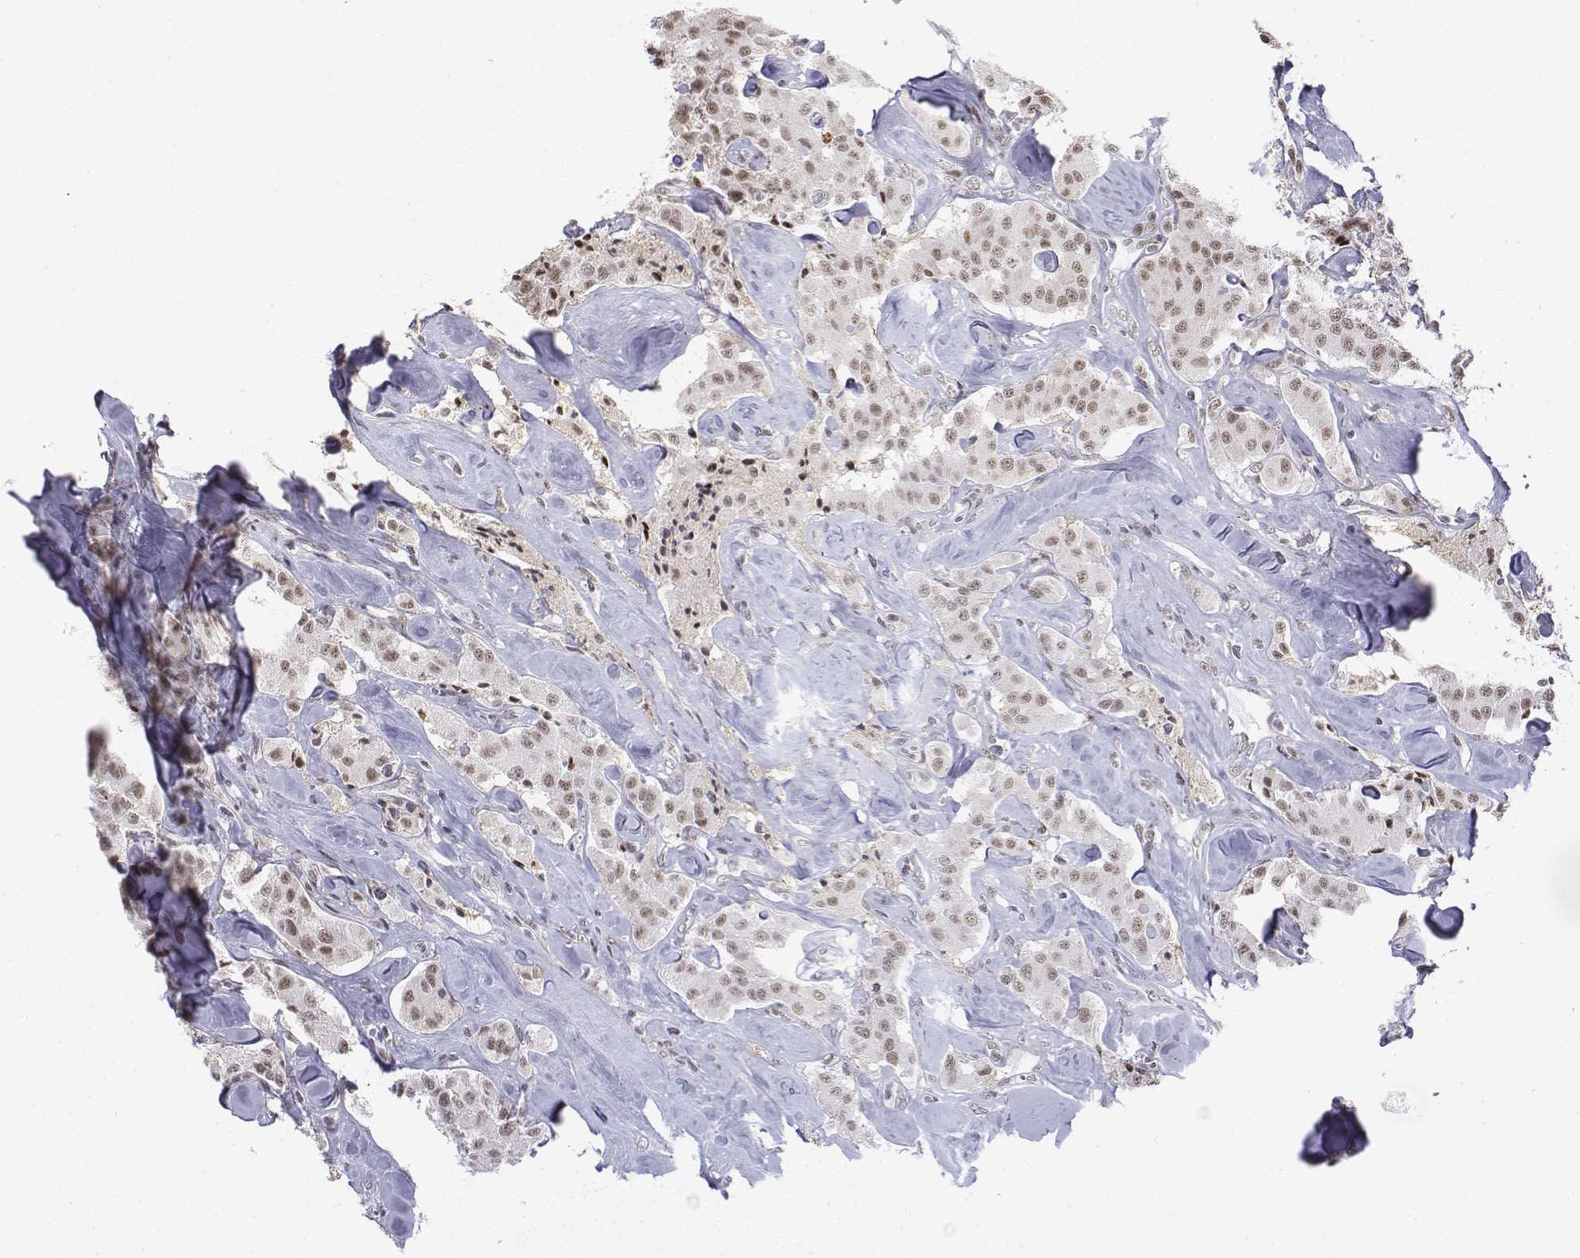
{"staining": {"intensity": "weak", "quantity": ">75%", "location": "nuclear"}, "tissue": "carcinoid", "cell_type": "Tumor cells", "image_type": "cancer", "snomed": [{"axis": "morphology", "description": "Carcinoid, malignant, NOS"}, {"axis": "topography", "description": "Pancreas"}], "caption": "This is a photomicrograph of immunohistochemistry (IHC) staining of carcinoid, which shows weak expression in the nuclear of tumor cells.", "gene": "SETD1A", "patient": {"sex": "male", "age": 41}}